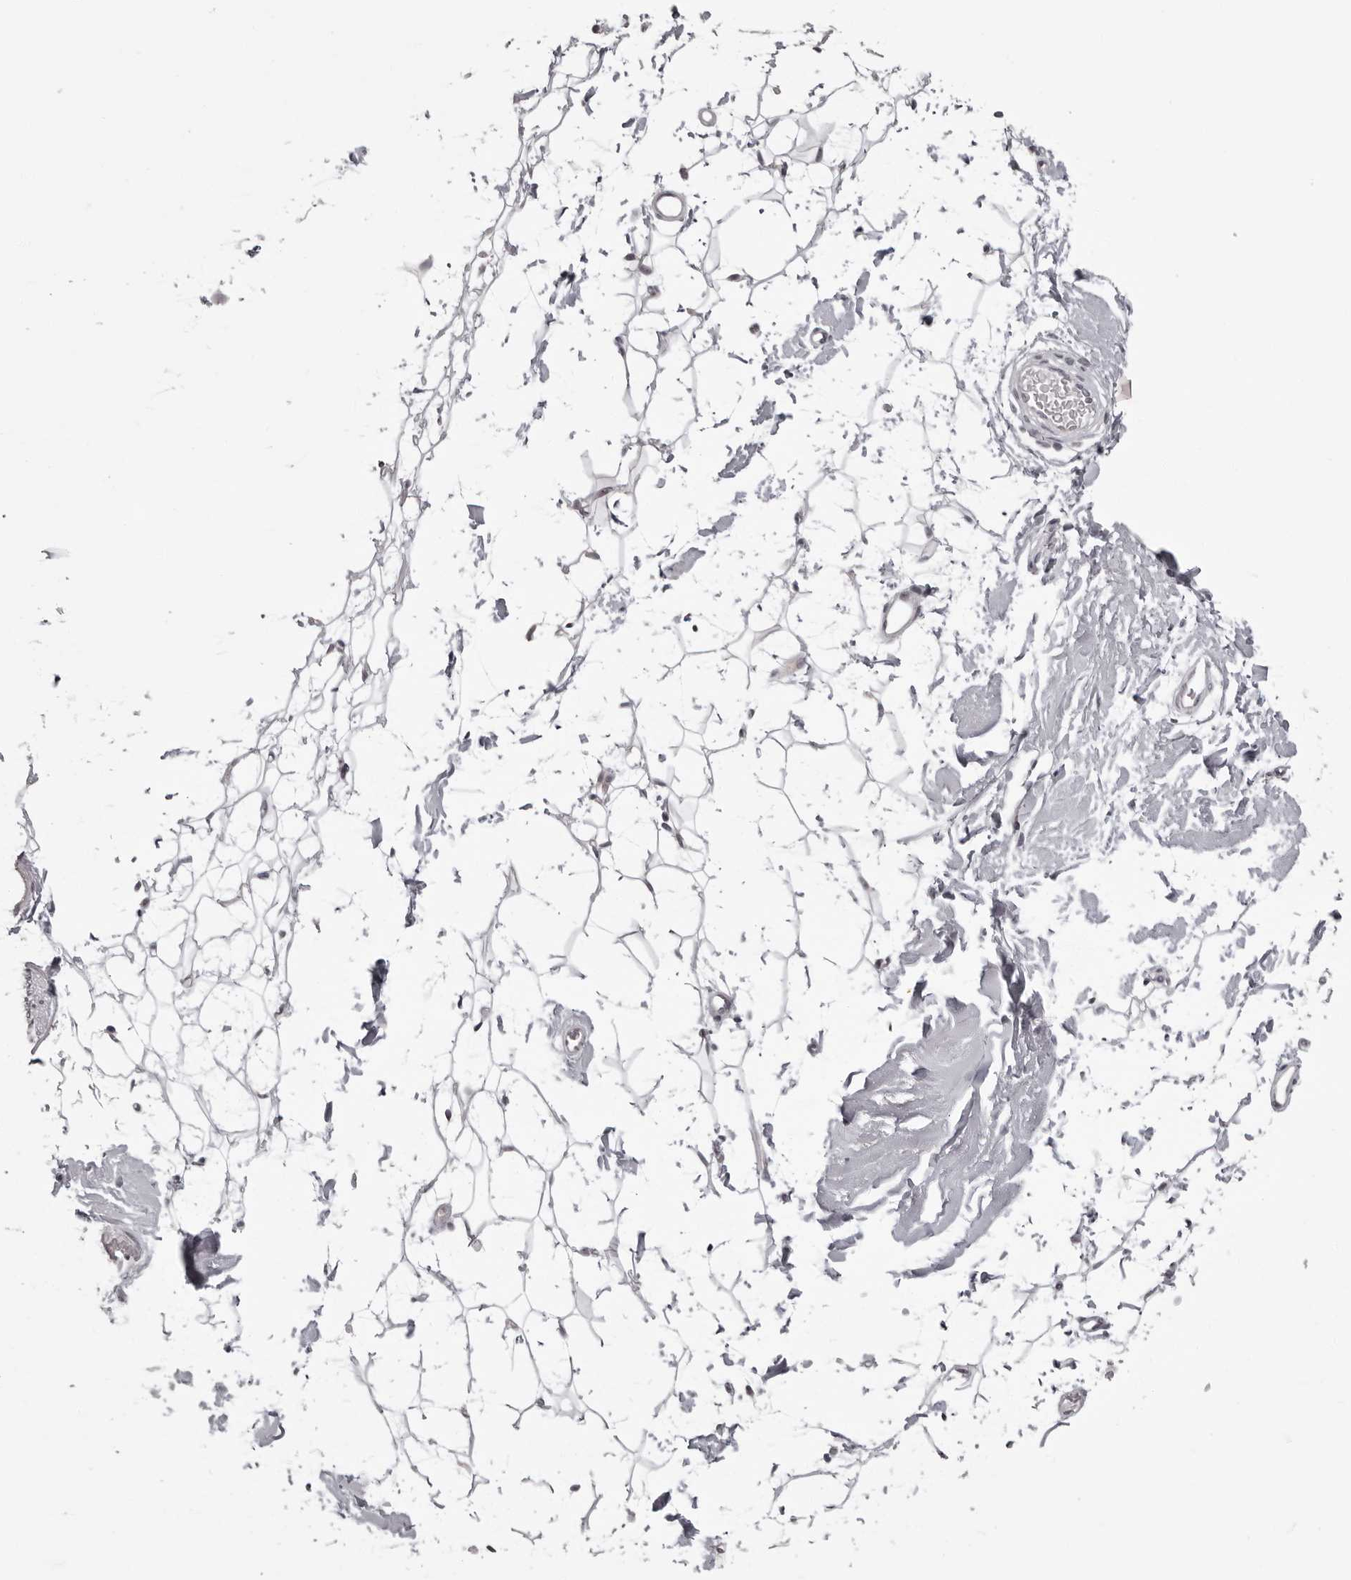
{"staining": {"intensity": "negative", "quantity": "none", "location": "none"}, "tissue": "adipose tissue", "cell_type": "Adipocytes", "image_type": "normal", "snomed": [{"axis": "morphology", "description": "Normal tissue, NOS"}, {"axis": "topography", "description": "Breast"}], "caption": "IHC photomicrograph of unremarkable adipose tissue stained for a protein (brown), which demonstrates no positivity in adipocytes. (IHC, brightfield microscopy, high magnification).", "gene": "HELZ", "patient": {"sex": "female", "age": 23}}